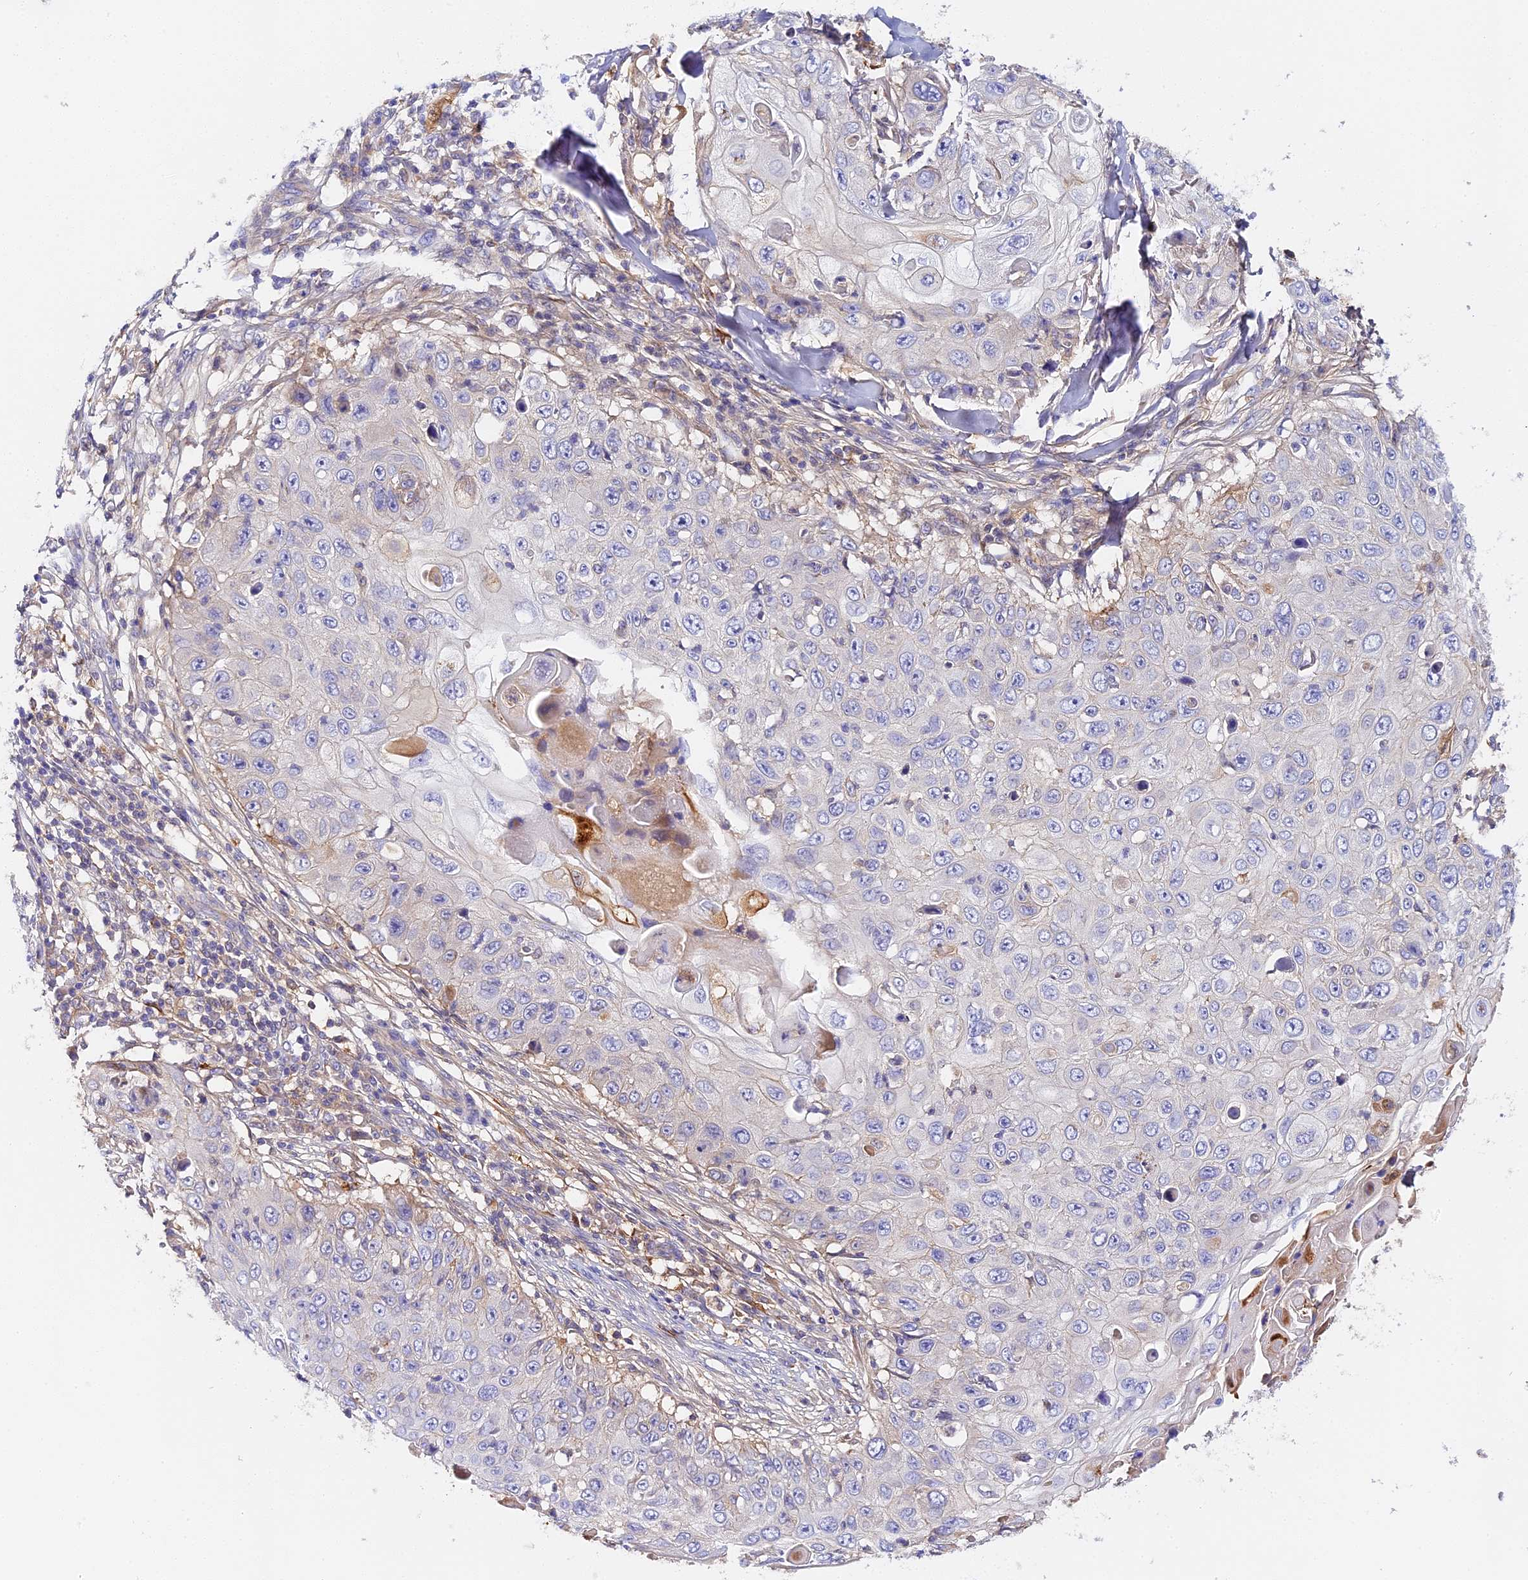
{"staining": {"intensity": "negative", "quantity": "none", "location": "none"}, "tissue": "skin cancer", "cell_type": "Tumor cells", "image_type": "cancer", "snomed": [{"axis": "morphology", "description": "Squamous cell carcinoma, NOS"}, {"axis": "topography", "description": "Skin"}], "caption": "IHC micrograph of neoplastic tissue: squamous cell carcinoma (skin) stained with DAB shows no significant protein positivity in tumor cells. (Brightfield microscopy of DAB (3,3'-diaminobenzidine) immunohistochemistry (IHC) at high magnification).", "gene": "KATNB1", "patient": {"sex": "male", "age": 86}}